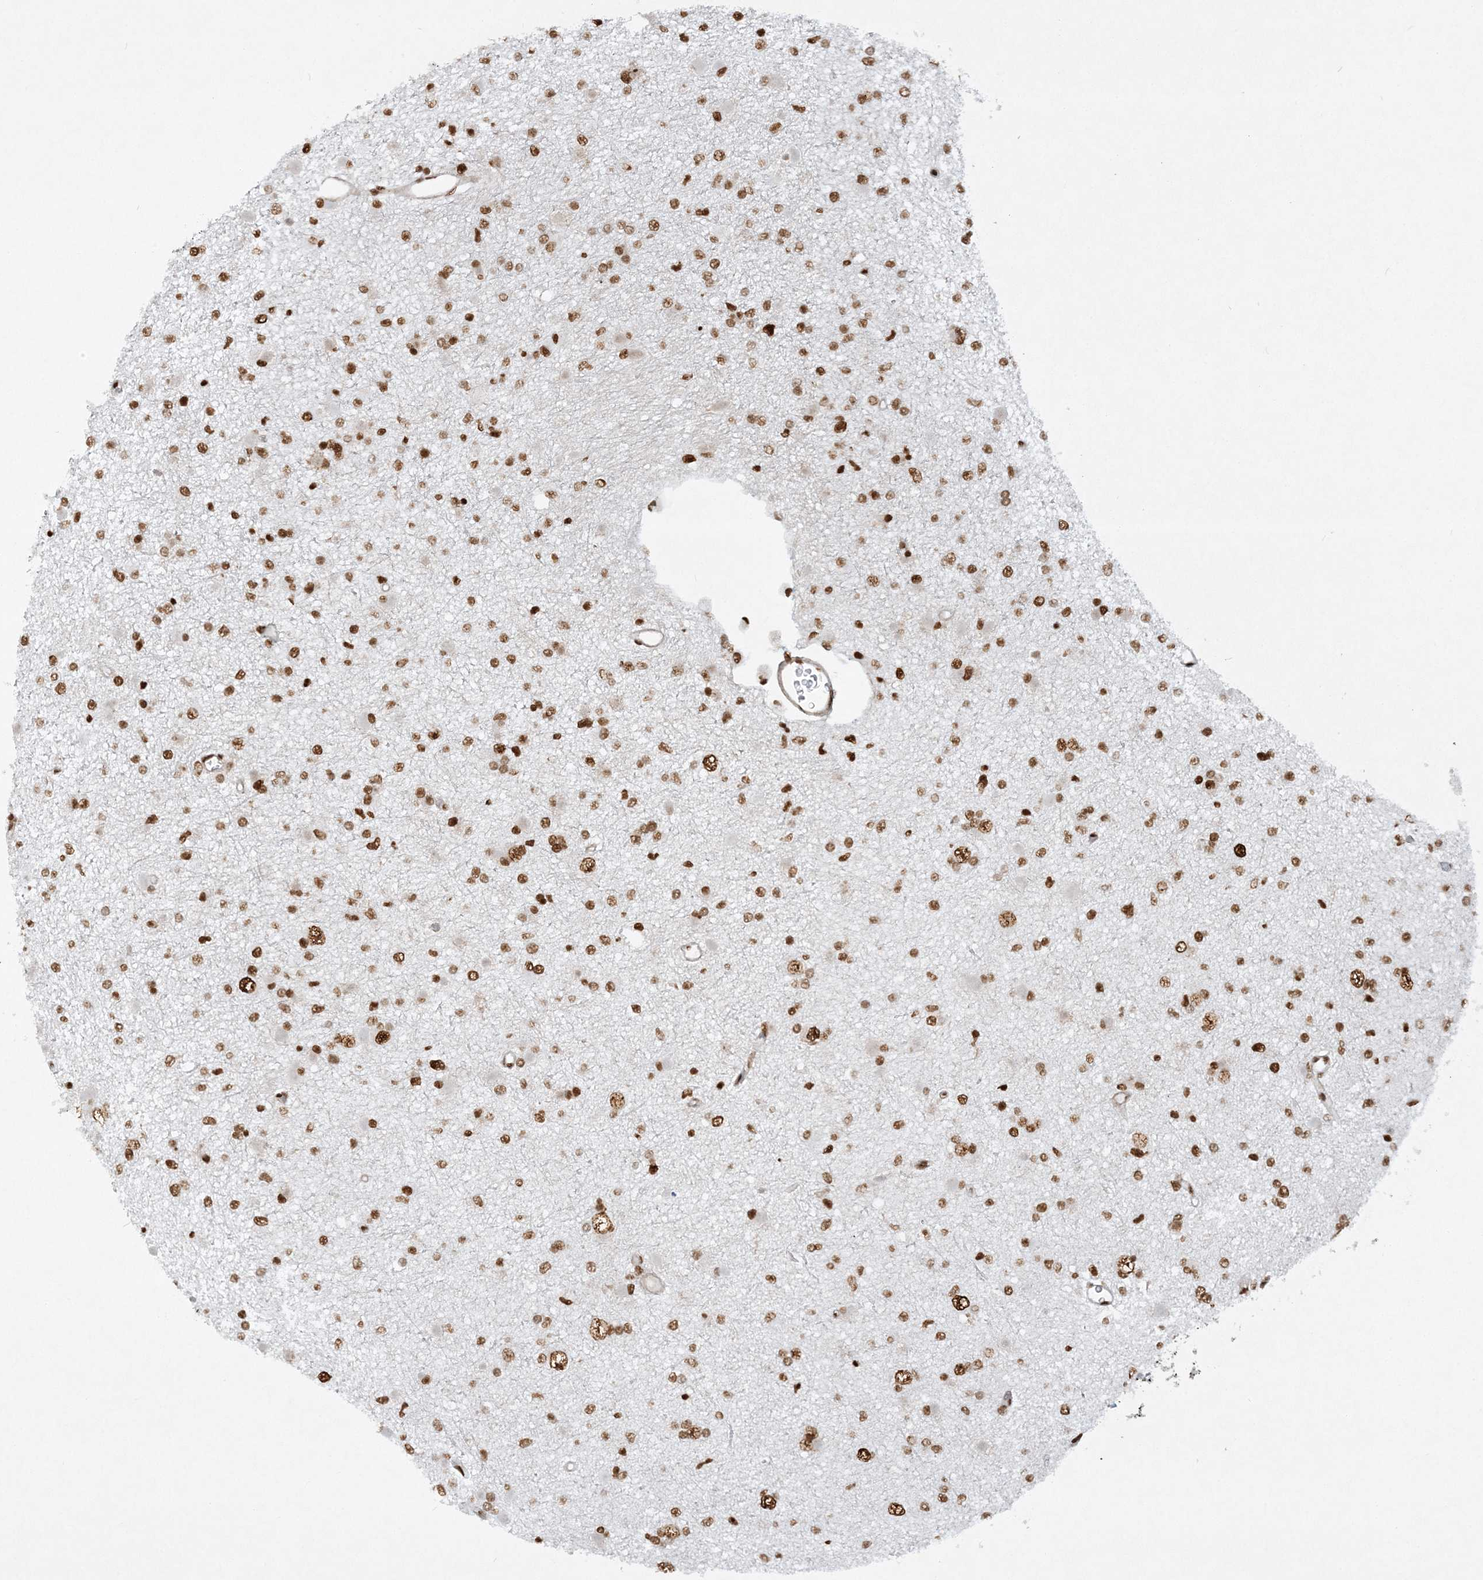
{"staining": {"intensity": "moderate", "quantity": ">75%", "location": "nuclear"}, "tissue": "glioma", "cell_type": "Tumor cells", "image_type": "cancer", "snomed": [{"axis": "morphology", "description": "Glioma, malignant, Low grade"}, {"axis": "topography", "description": "Brain"}], "caption": "Immunohistochemical staining of glioma shows moderate nuclear protein staining in approximately >75% of tumor cells.", "gene": "DELE1", "patient": {"sex": "female", "age": 22}}